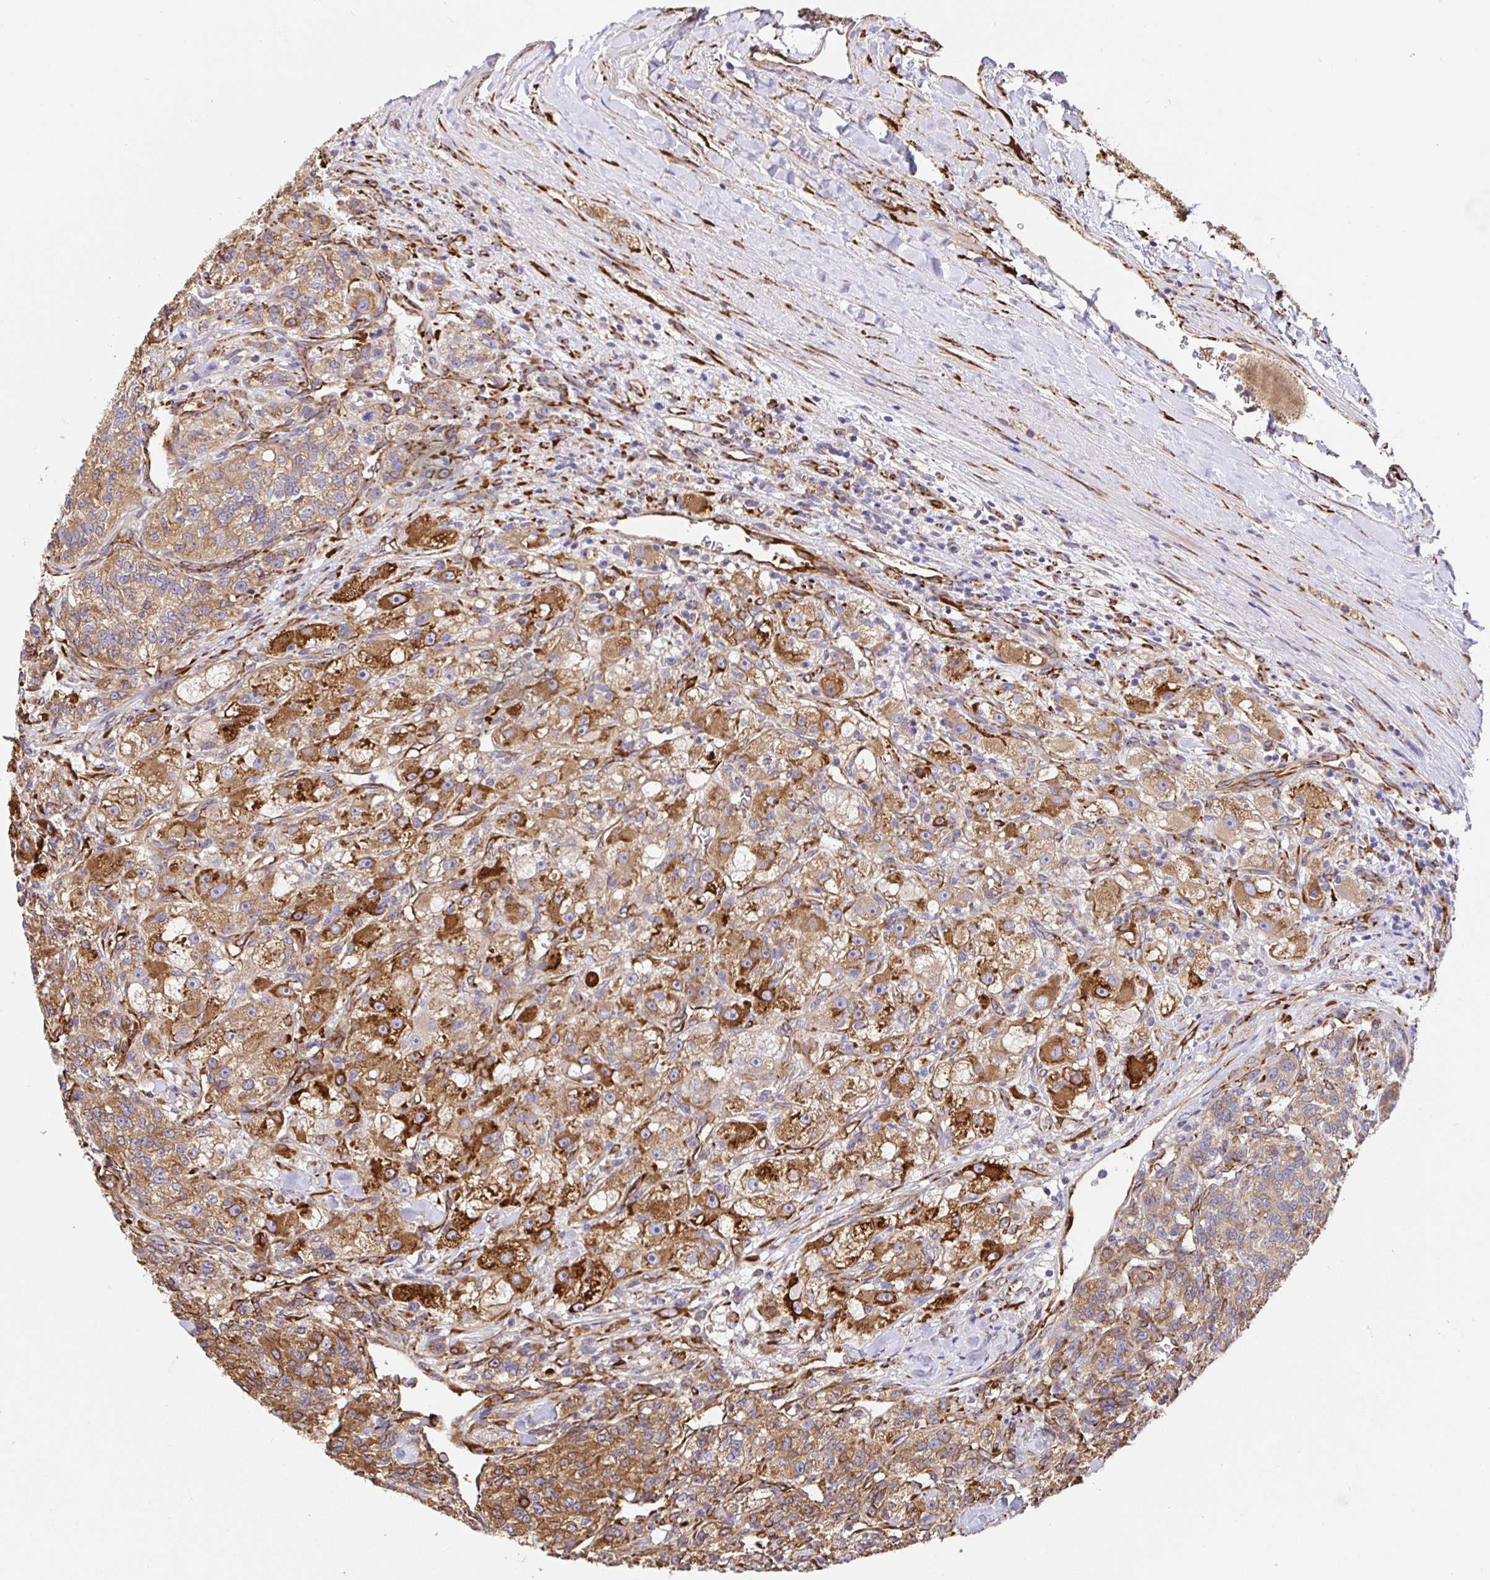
{"staining": {"intensity": "moderate", "quantity": ">75%", "location": "cytoplasmic/membranous"}, "tissue": "renal cancer", "cell_type": "Tumor cells", "image_type": "cancer", "snomed": [{"axis": "morphology", "description": "Adenocarcinoma, NOS"}, {"axis": "topography", "description": "Kidney"}], "caption": "Immunohistochemical staining of renal adenocarcinoma exhibits moderate cytoplasmic/membranous protein positivity in approximately >75% of tumor cells.", "gene": "MAOA", "patient": {"sex": "female", "age": 63}}